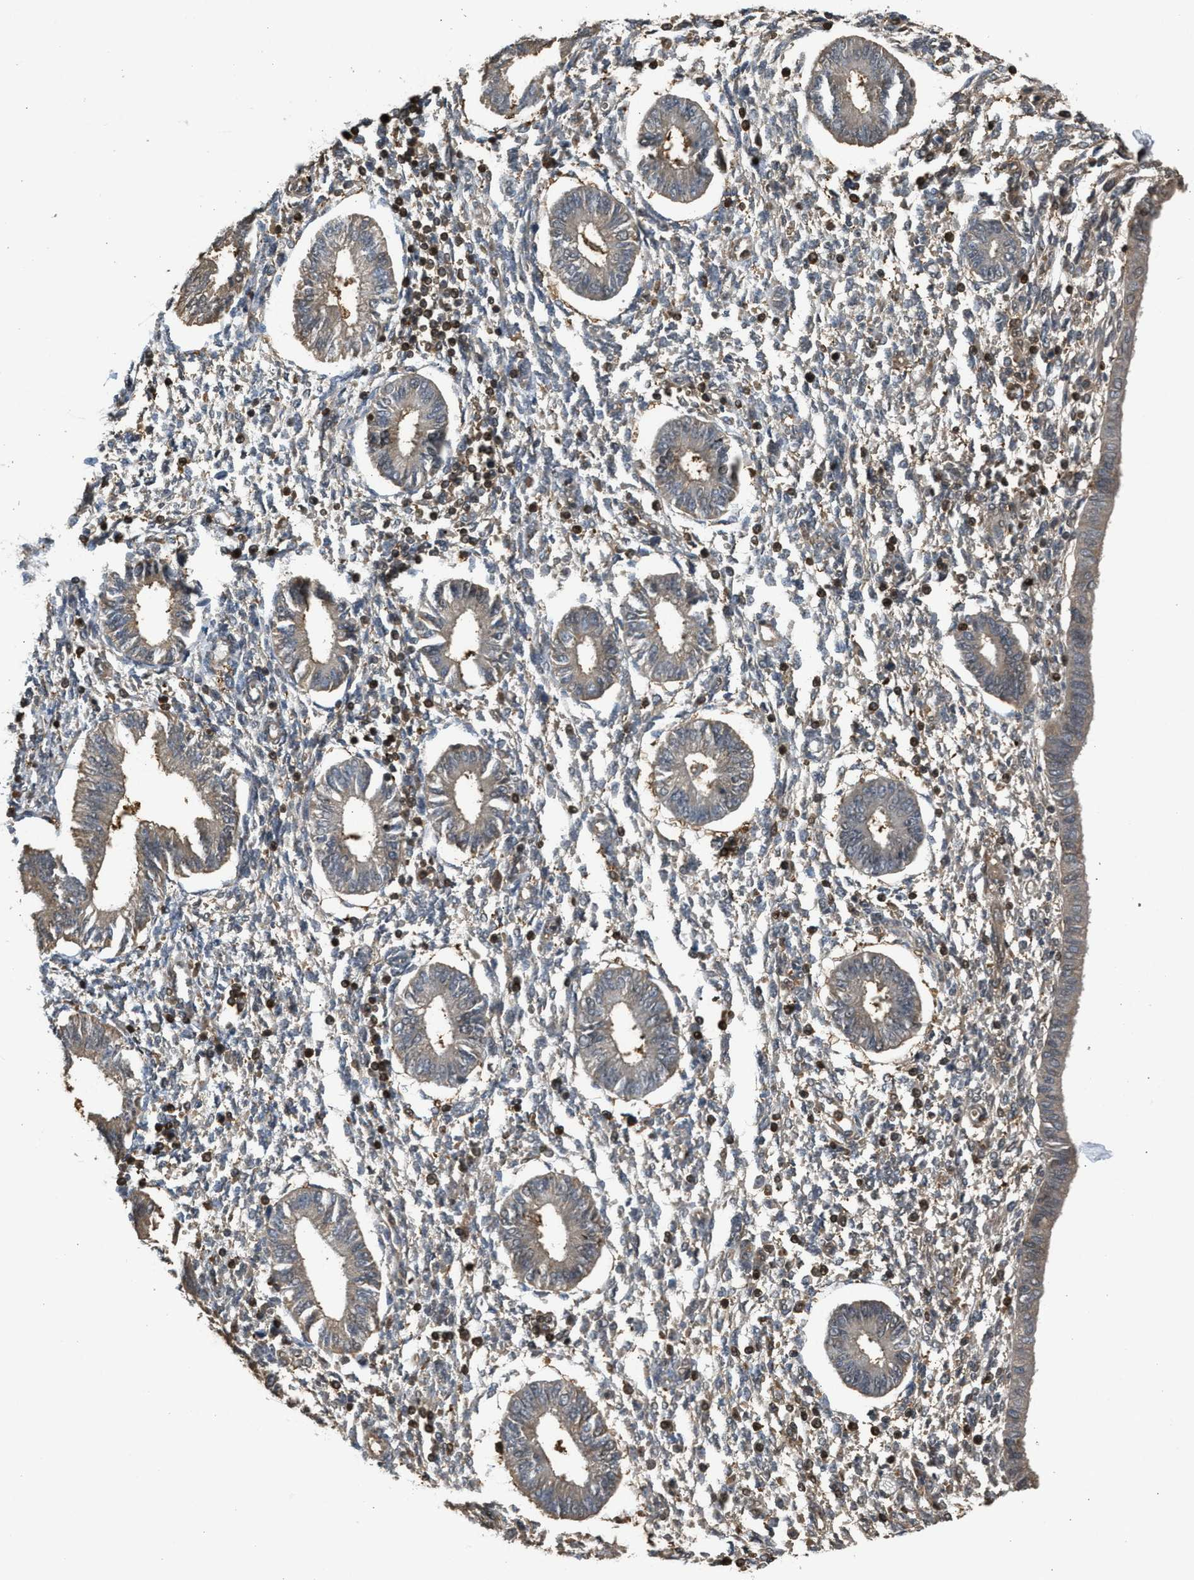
{"staining": {"intensity": "negative", "quantity": "none", "location": "none"}, "tissue": "endometrium", "cell_type": "Cells in endometrial stroma", "image_type": "normal", "snomed": [{"axis": "morphology", "description": "Normal tissue, NOS"}, {"axis": "topography", "description": "Endometrium"}], "caption": "Cells in endometrial stroma show no significant expression in benign endometrium. Nuclei are stained in blue.", "gene": "ARHGDIA", "patient": {"sex": "female", "age": 50}}